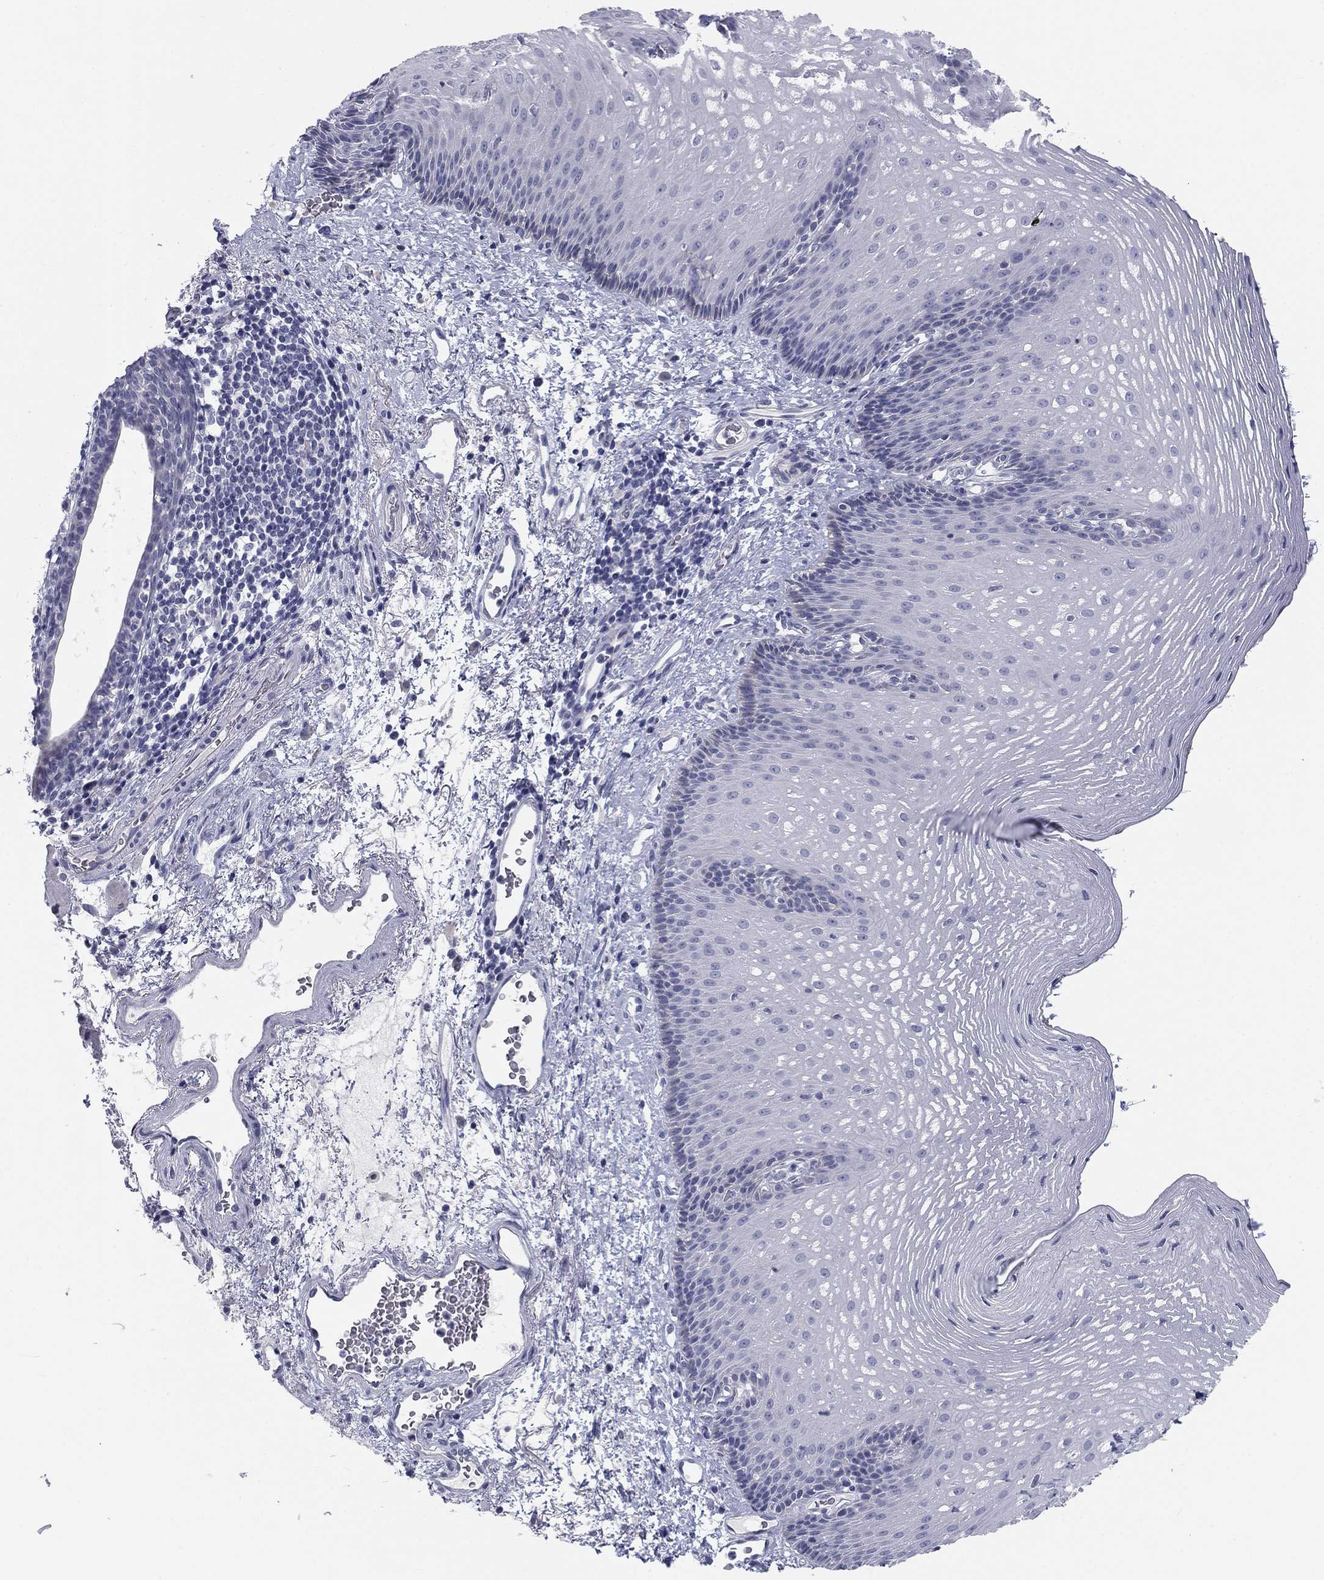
{"staining": {"intensity": "negative", "quantity": "none", "location": "none"}, "tissue": "esophagus", "cell_type": "Squamous epithelial cells", "image_type": "normal", "snomed": [{"axis": "morphology", "description": "Normal tissue, NOS"}, {"axis": "topography", "description": "Esophagus"}], "caption": "IHC of normal human esophagus exhibits no expression in squamous epithelial cells.", "gene": "CALB1", "patient": {"sex": "male", "age": 76}}